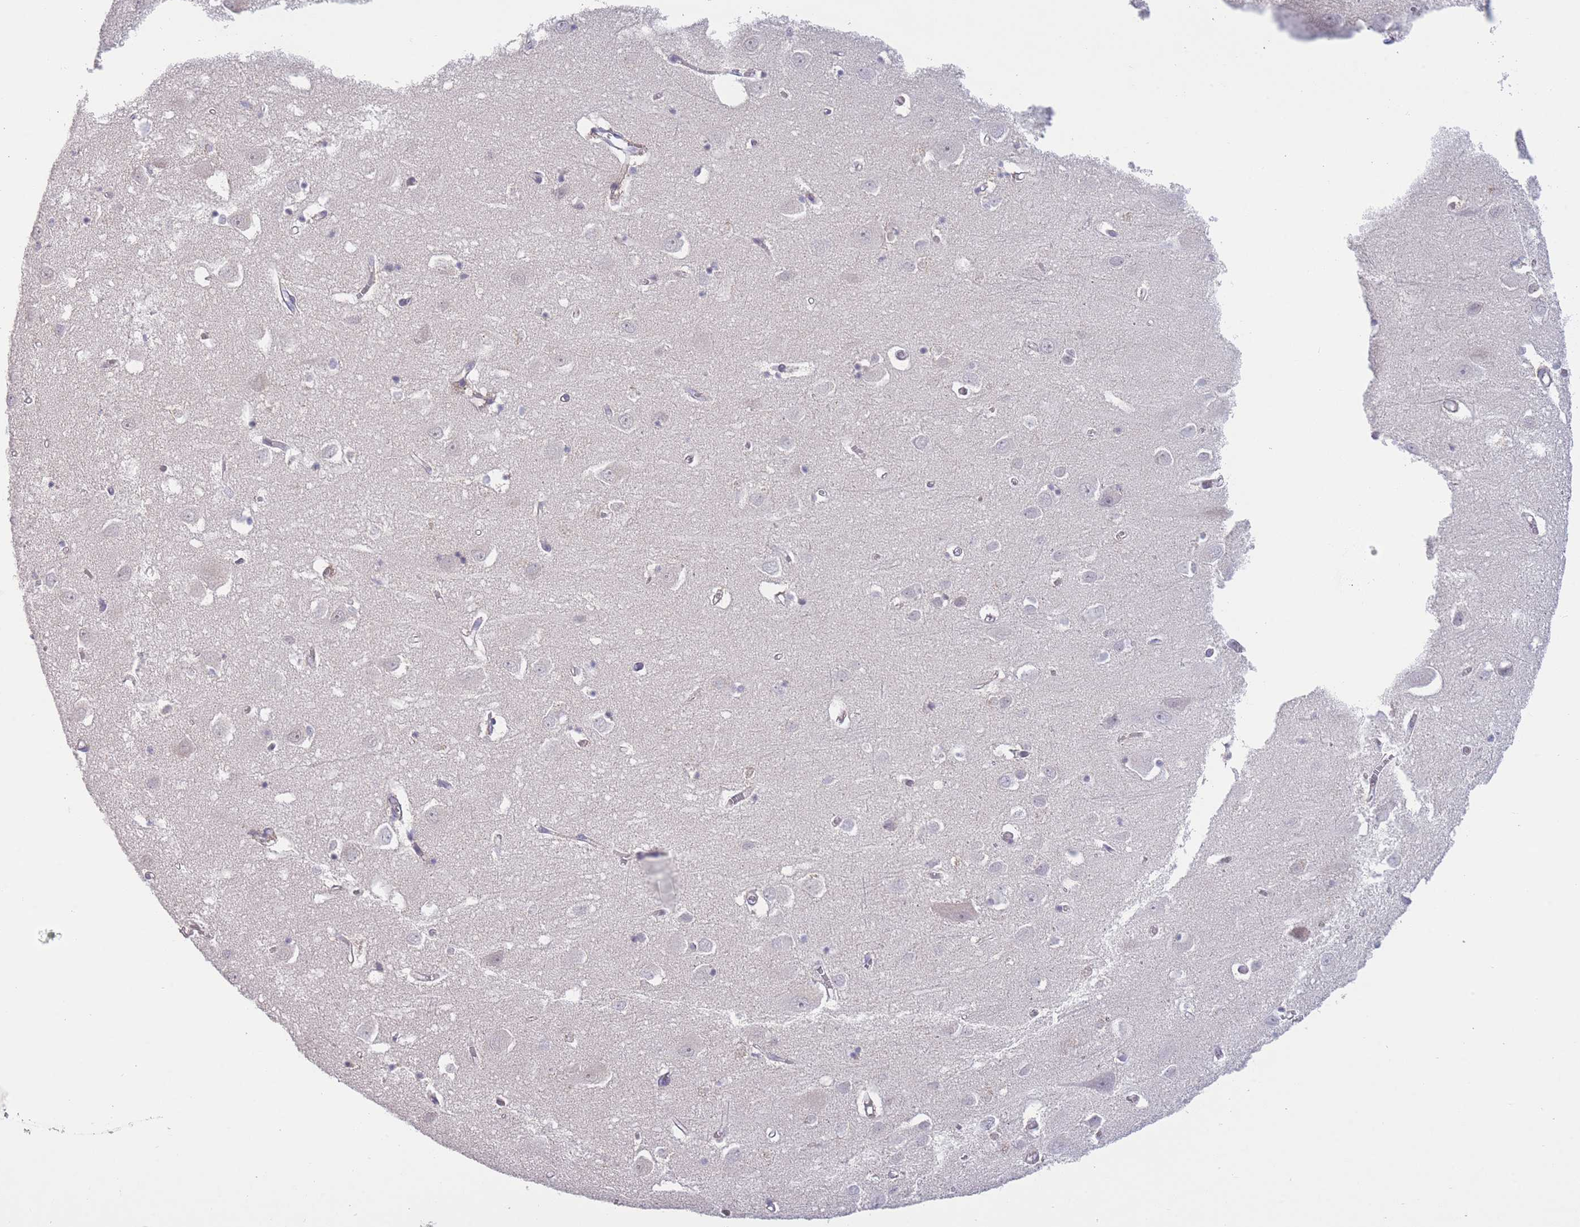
{"staining": {"intensity": "negative", "quantity": "none", "location": "none"}, "tissue": "cerebral cortex", "cell_type": "Endothelial cells", "image_type": "normal", "snomed": [{"axis": "morphology", "description": "Normal tissue, NOS"}, {"axis": "topography", "description": "Cerebral cortex"}], "caption": "This is an immunohistochemistry (IHC) histopathology image of unremarkable cerebral cortex. There is no expression in endothelial cells.", "gene": "ZBTB24", "patient": {"sex": "male", "age": 70}}